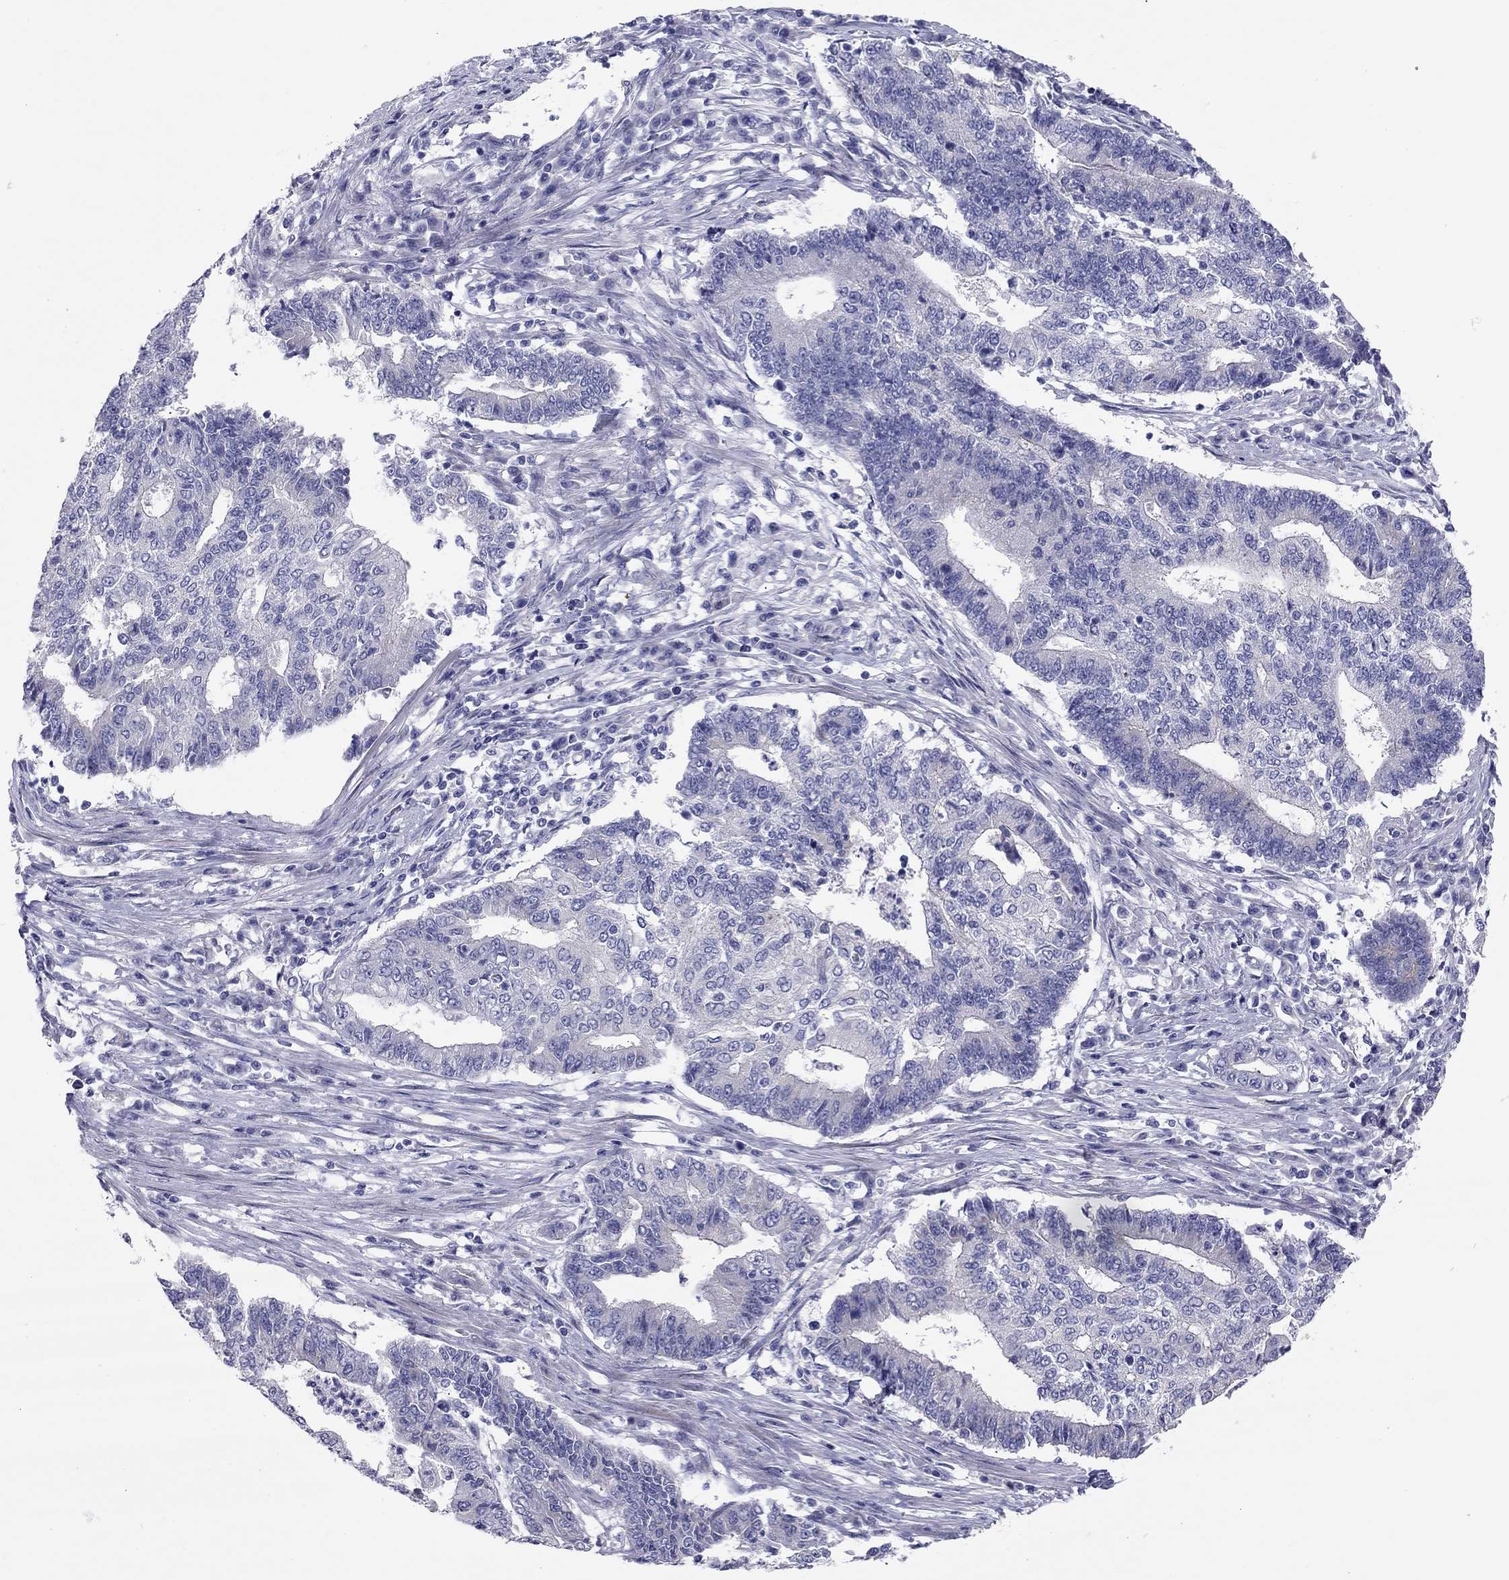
{"staining": {"intensity": "negative", "quantity": "none", "location": "none"}, "tissue": "endometrial cancer", "cell_type": "Tumor cells", "image_type": "cancer", "snomed": [{"axis": "morphology", "description": "Adenocarcinoma, NOS"}, {"axis": "topography", "description": "Uterus"}, {"axis": "topography", "description": "Endometrium"}], "caption": "Immunohistochemical staining of endometrial cancer (adenocarcinoma) exhibits no significant expression in tumor cells. The staining is performed using DAB brown chromogen with nuclei counter-stained in using hematoxylin.", "gene": "SCARB1", "patient": {"sex": "female", "age": 54}}